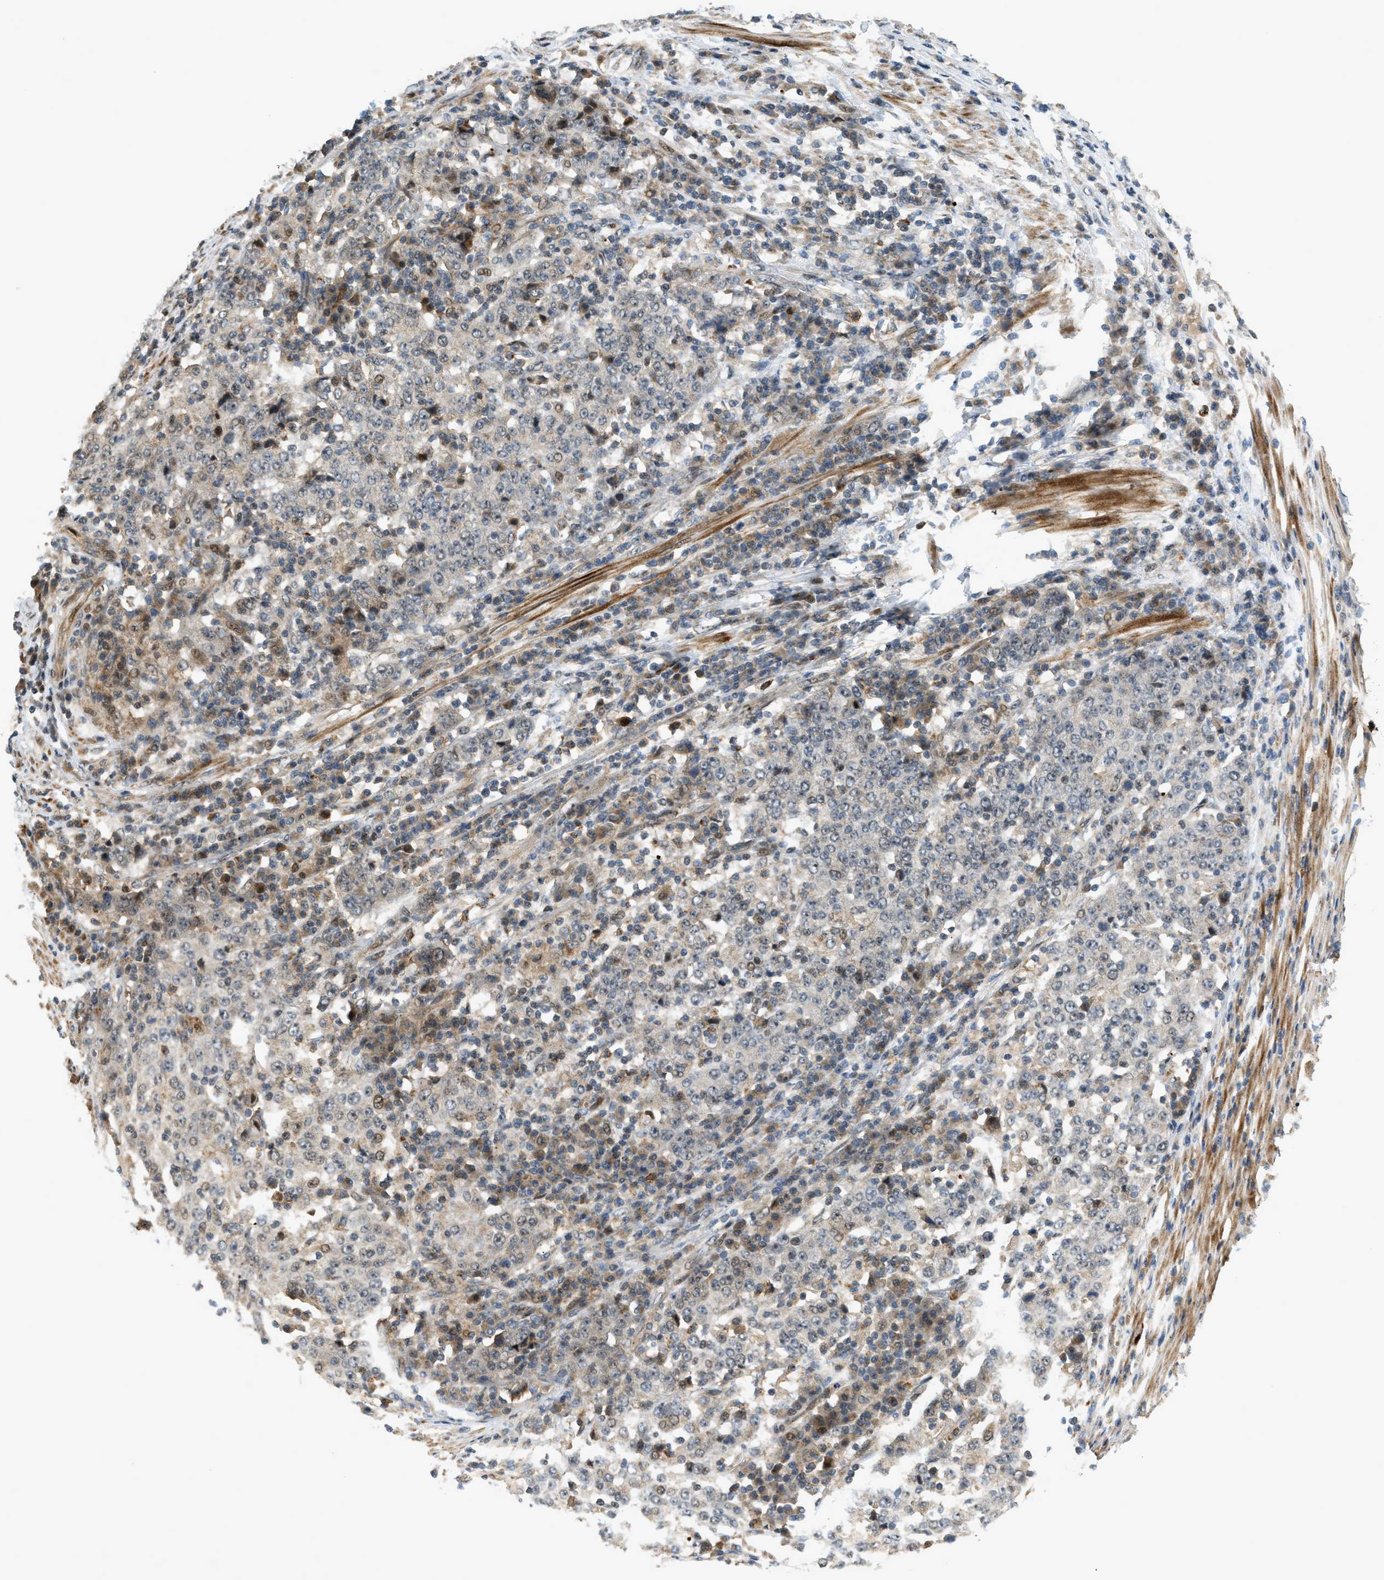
{"staining": {"intensity": "weak", "quantity": "<25%", "location": "cytoplasmic/membranous,nuclear"}, "tissue": "stomach cancer", "cell_type": "Tumor cells", "image_type": "cancer", "snomed": [{"axis": "morphology", "description": "Adenocarcinoma, NOS"}, {"axis": "topography", "description": "Stomach"}], "caption": "Human stomach adenocarcinoma stained for a protein using IHC exhibits no positivity in tumor cells.", "gene": "TRAPPC14", "patient": {"sex": "male", "age": 59}}